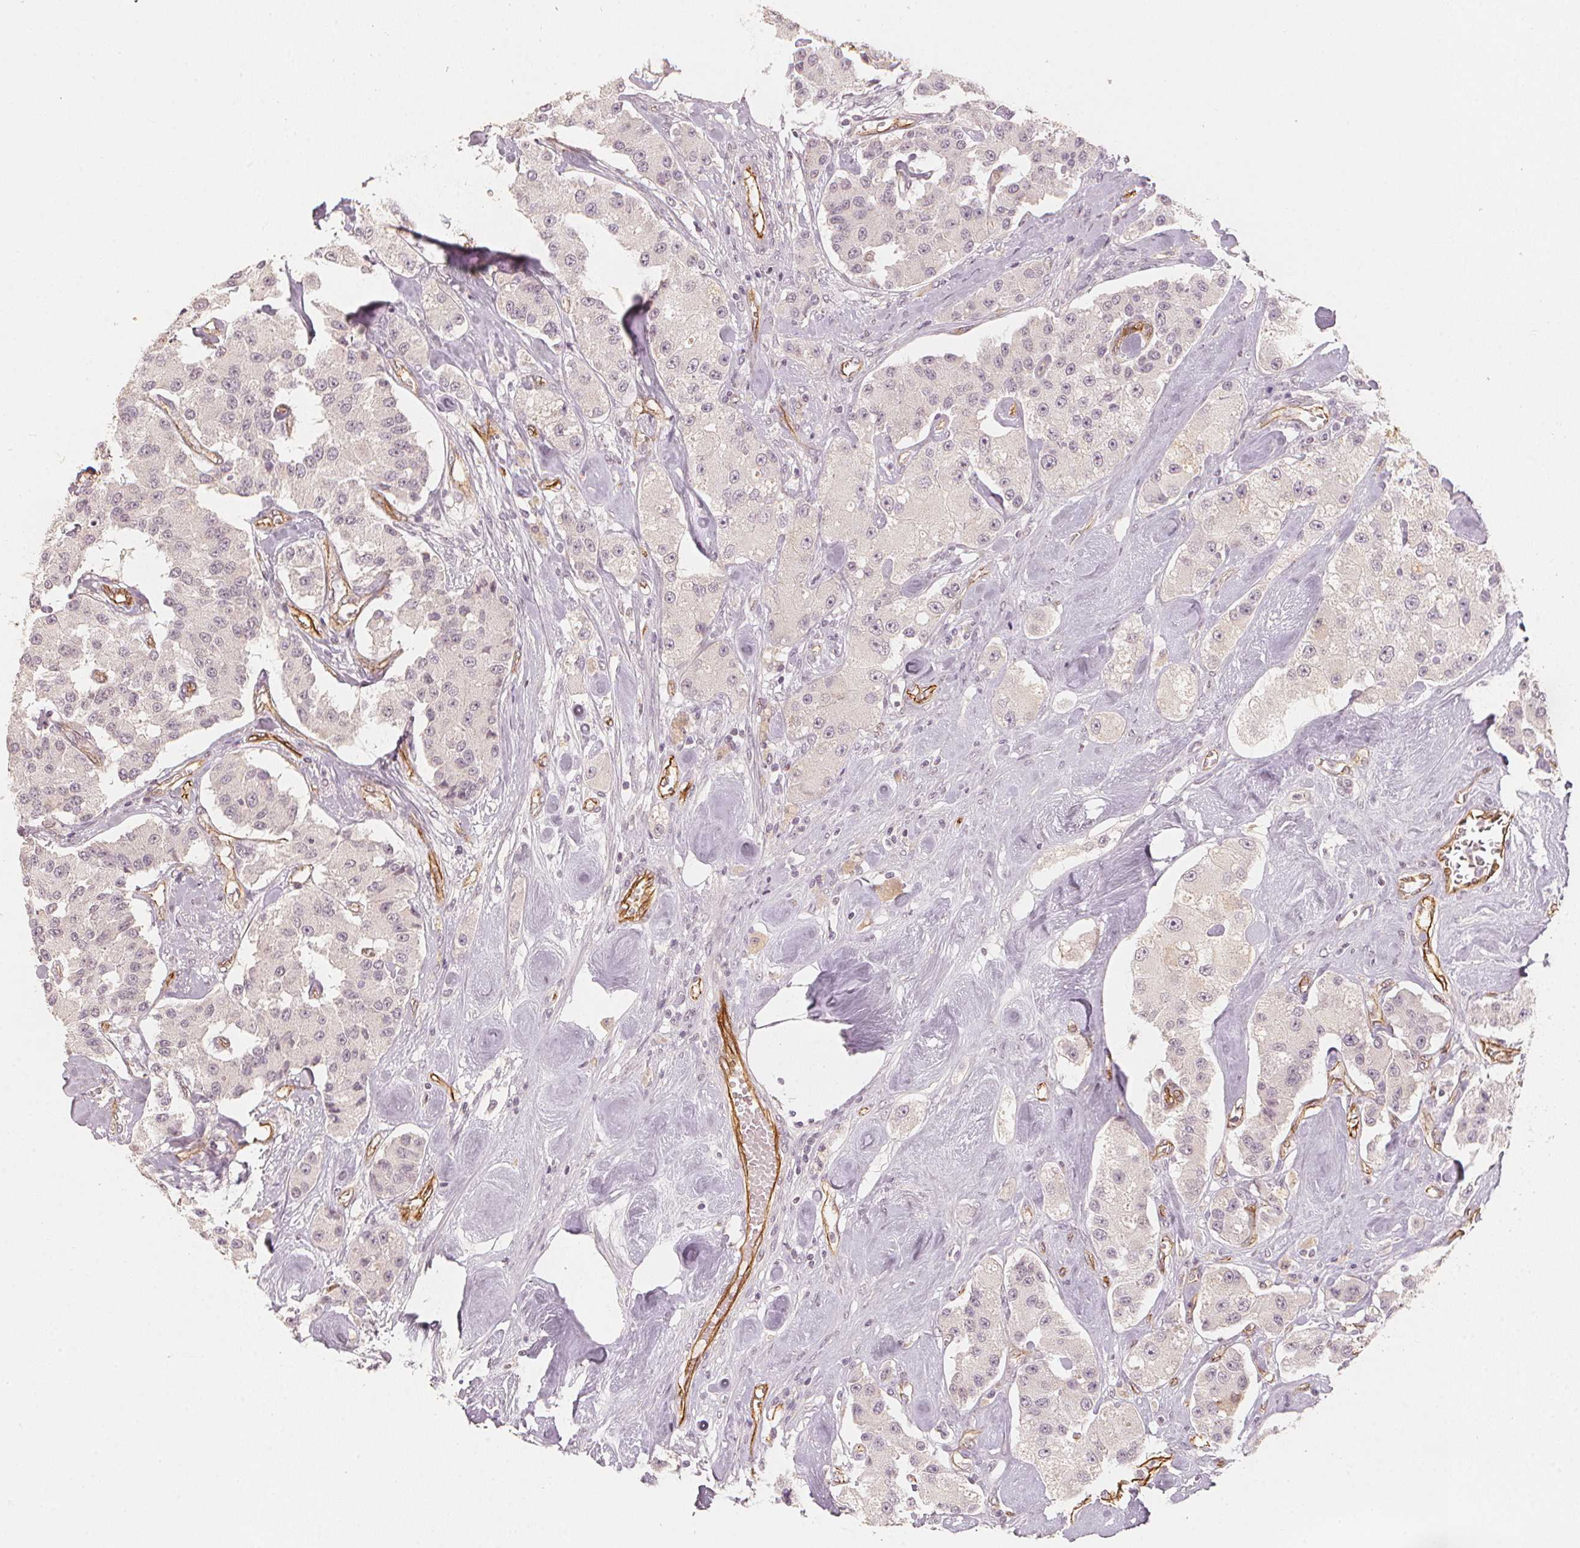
{"staining": {"intensity": "negative", "quantity": "none", "location": "none"}, "tissue": "carcinoid", "cell_type": "Tumor cells", "image_type": "cancer", "snomed": [{"axis": "morphology", "description": "Carcinoid, malignant, NOS"}, {"axis": "topography", "description": "Pancreas"}], "caption": "Histopathology image shows no significant protein expression in tumor cells of carcinoid.", "gene": "CIB1", "patient": {"sex": "male", "age": 41}}